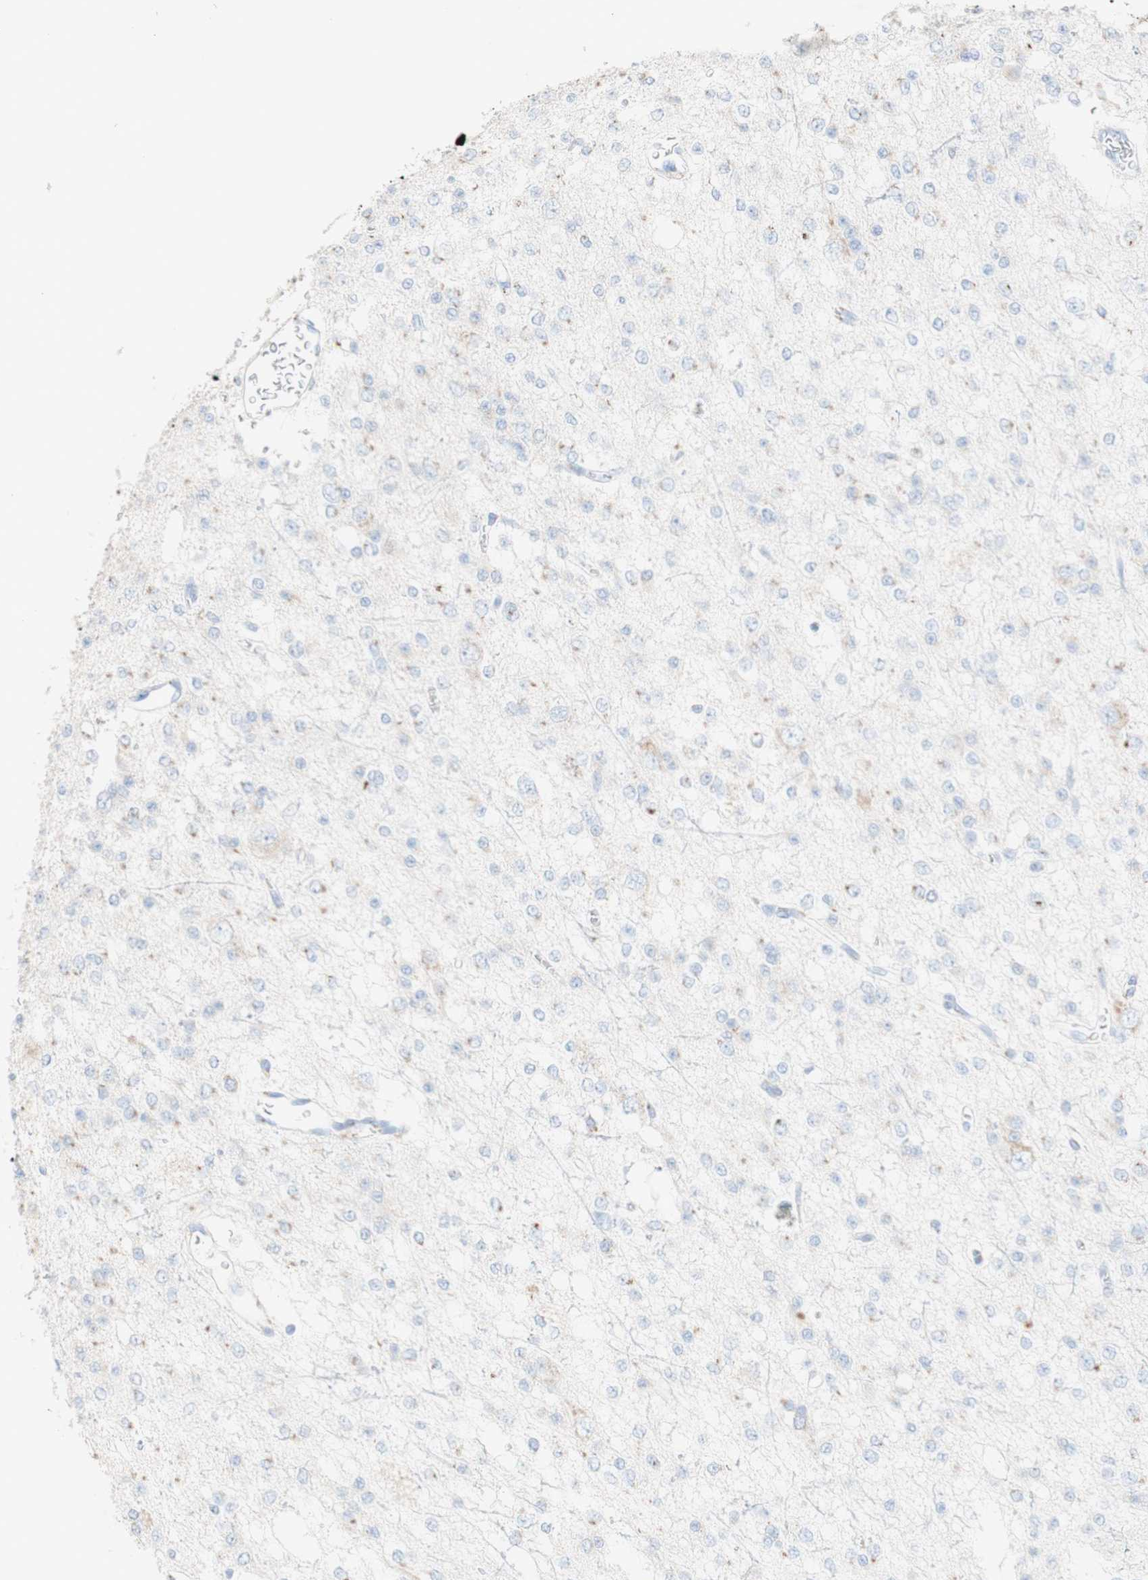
{"staining": {"intensity": "weak", "quantity": "<25%", "location": "cytoplasmic/membranous"}, "tissue": "glioma", "cell_type": "Tumor cells", "image_type": "cancer", "snomed": [{"axis": "morphology", "description": "Glioma, malignant, Low grade"}, {"axis": "topography", "description": "Brain"}], "caption": "IHC photomicrograph of human malignant glioma (low-grade) stained for a protein (brown), which reveals no expression in tumor cells.", "gene": "MANEA", "patient": {"sex": "male", "age": 38}}